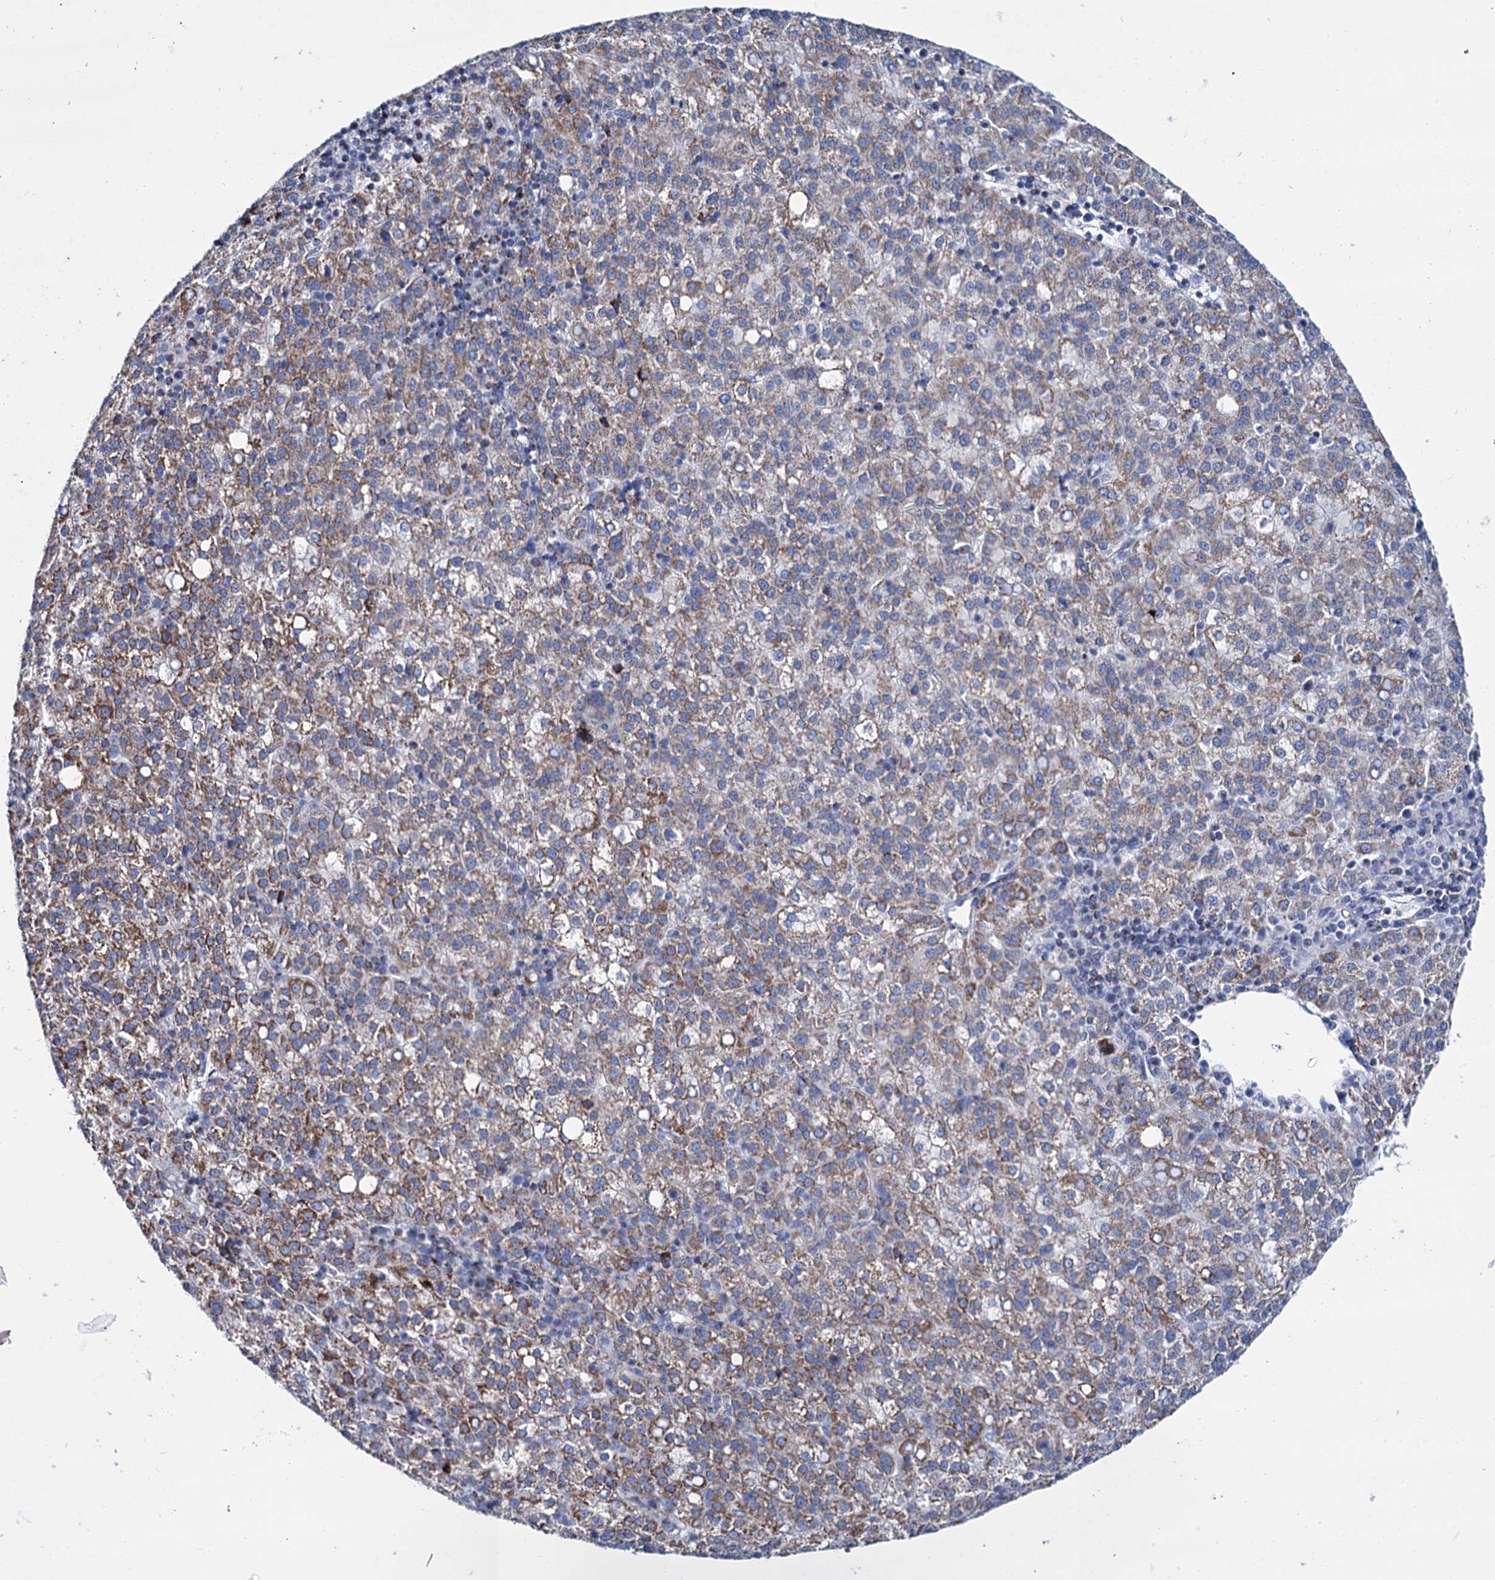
{"staining": {"intensity": "moderate", "quantity": ">75%", "location": "cytoplasmic/membranous"}, "tissue": "liver cancer", "cell_type": "Tumor cells", "image_type": "cancer", "snomed": [{"axis": "morphology", "description": "Carcinoma, Hepatocellular, NOS"}, {"axis": "topography", "description": "Liver"}], "caption": "High-power microscopy captured an immunohistochemistry (IHC) histopathology image of liver hepatocellular carcinoma, revealing moderate cytoplasmic/membranous staining in about >75% of tumor cells.", "gene": "UBASH3B", "patient": {"sex": "female", "age": 58}}